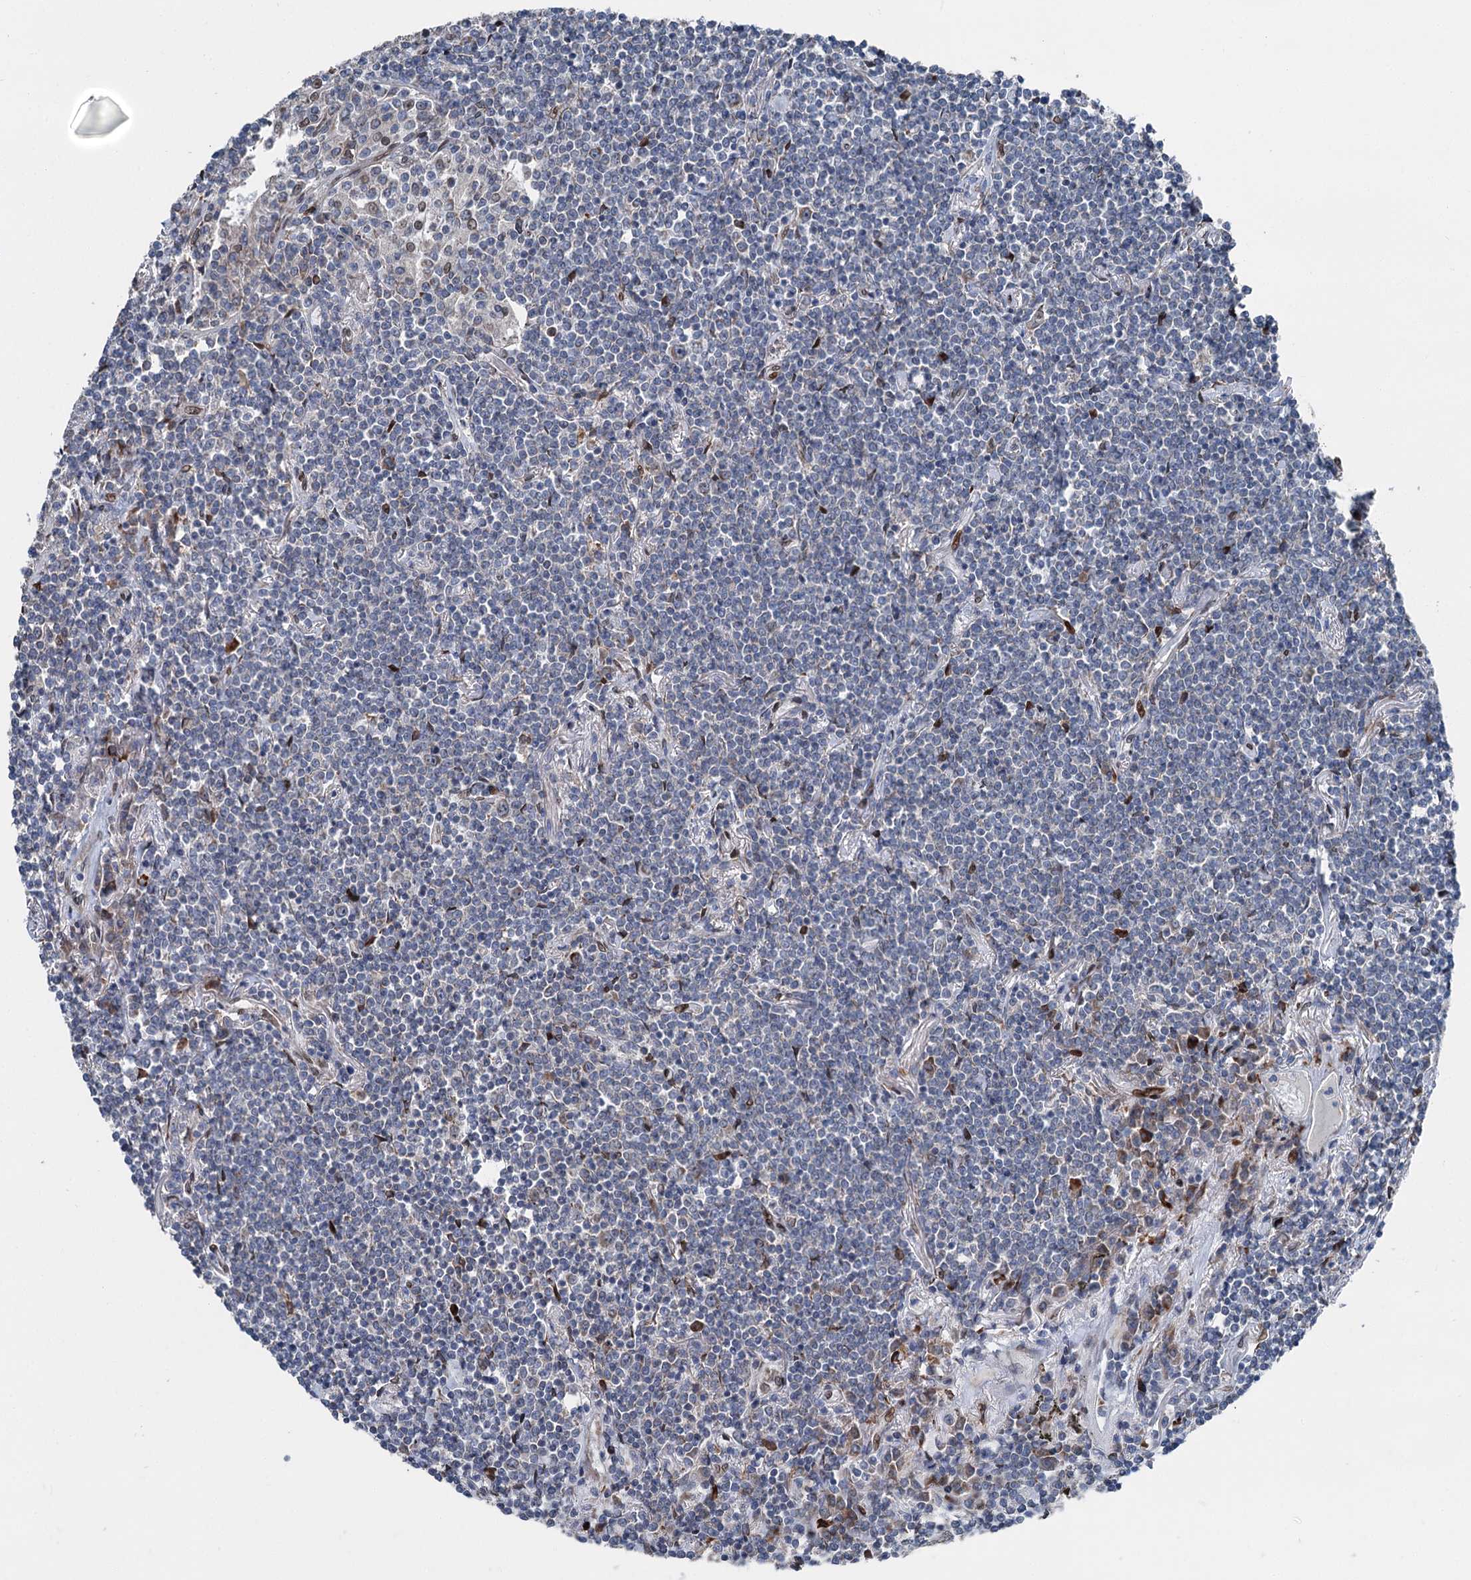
{"staining": {"intensity": "negative", "quantity": "none", "location": "none"}, "tissue": "lymphoma", "cell_type": "Tumor cells", "image_type": "cancer", "snomed": [{"axis": "morphology", "description": "Malignant lymphoma, non-Hodgkin's type, Low grade"}, {"axis": "topography", "description": "Lung"}], "caption": "Histopathology image shows no protein expression in tumor cells of lymphoma tissue. The staining was performed using DAB to visualize the protein expression in brown, while the nuclei were stained in blue with hematoxylin (Magnification: 20x).", "gene": "MRPL14", "patient": {"sex": "female", "age": 71}}